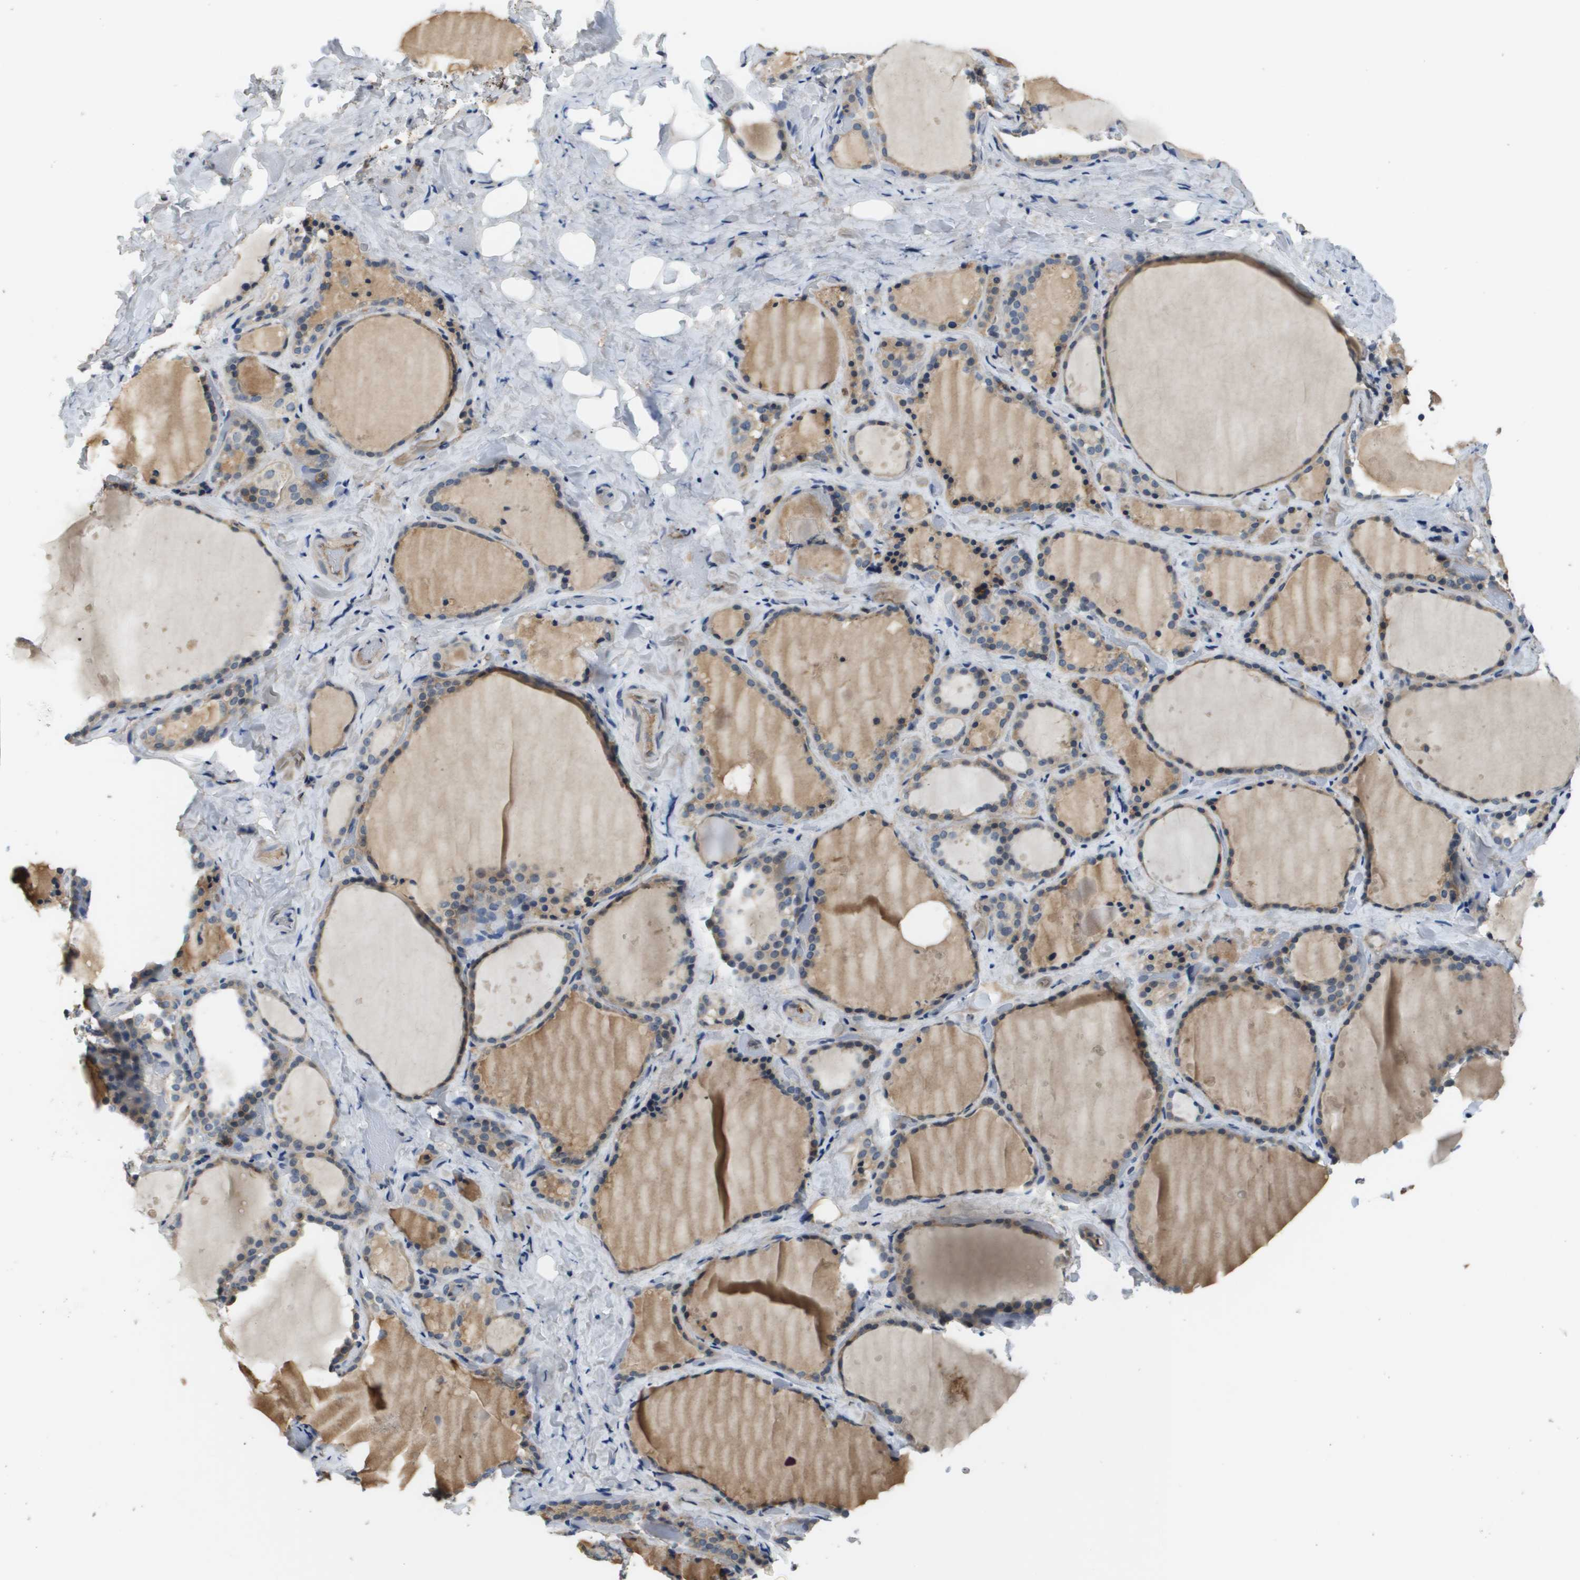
{"staining": {"intensity": "weak", "quantity": "25%-75%", "location": "cytoplasmic/membranous"}, "tissue": "thyroid gland", "cell_type": "Glandular cells", "image_type": "normal", "snomed": [{"axis": "morphology", "description": "Normal tissue, NOS"}, {"axis": "topography", "description": "Thyroid gland"}], "caption": "Immunohistochemistry (IHC) micrograph of unremarkable thyroid gland: human thyroid gland stained using IHC displays low levels of weak protein expression localized specifically in the cytoplasmic/membranous of glandular cells, appearing as a cytoplasmic/membranous brown color.", "gene": "SLC16A3", "patient": {"sex": "female", "age": 44}}